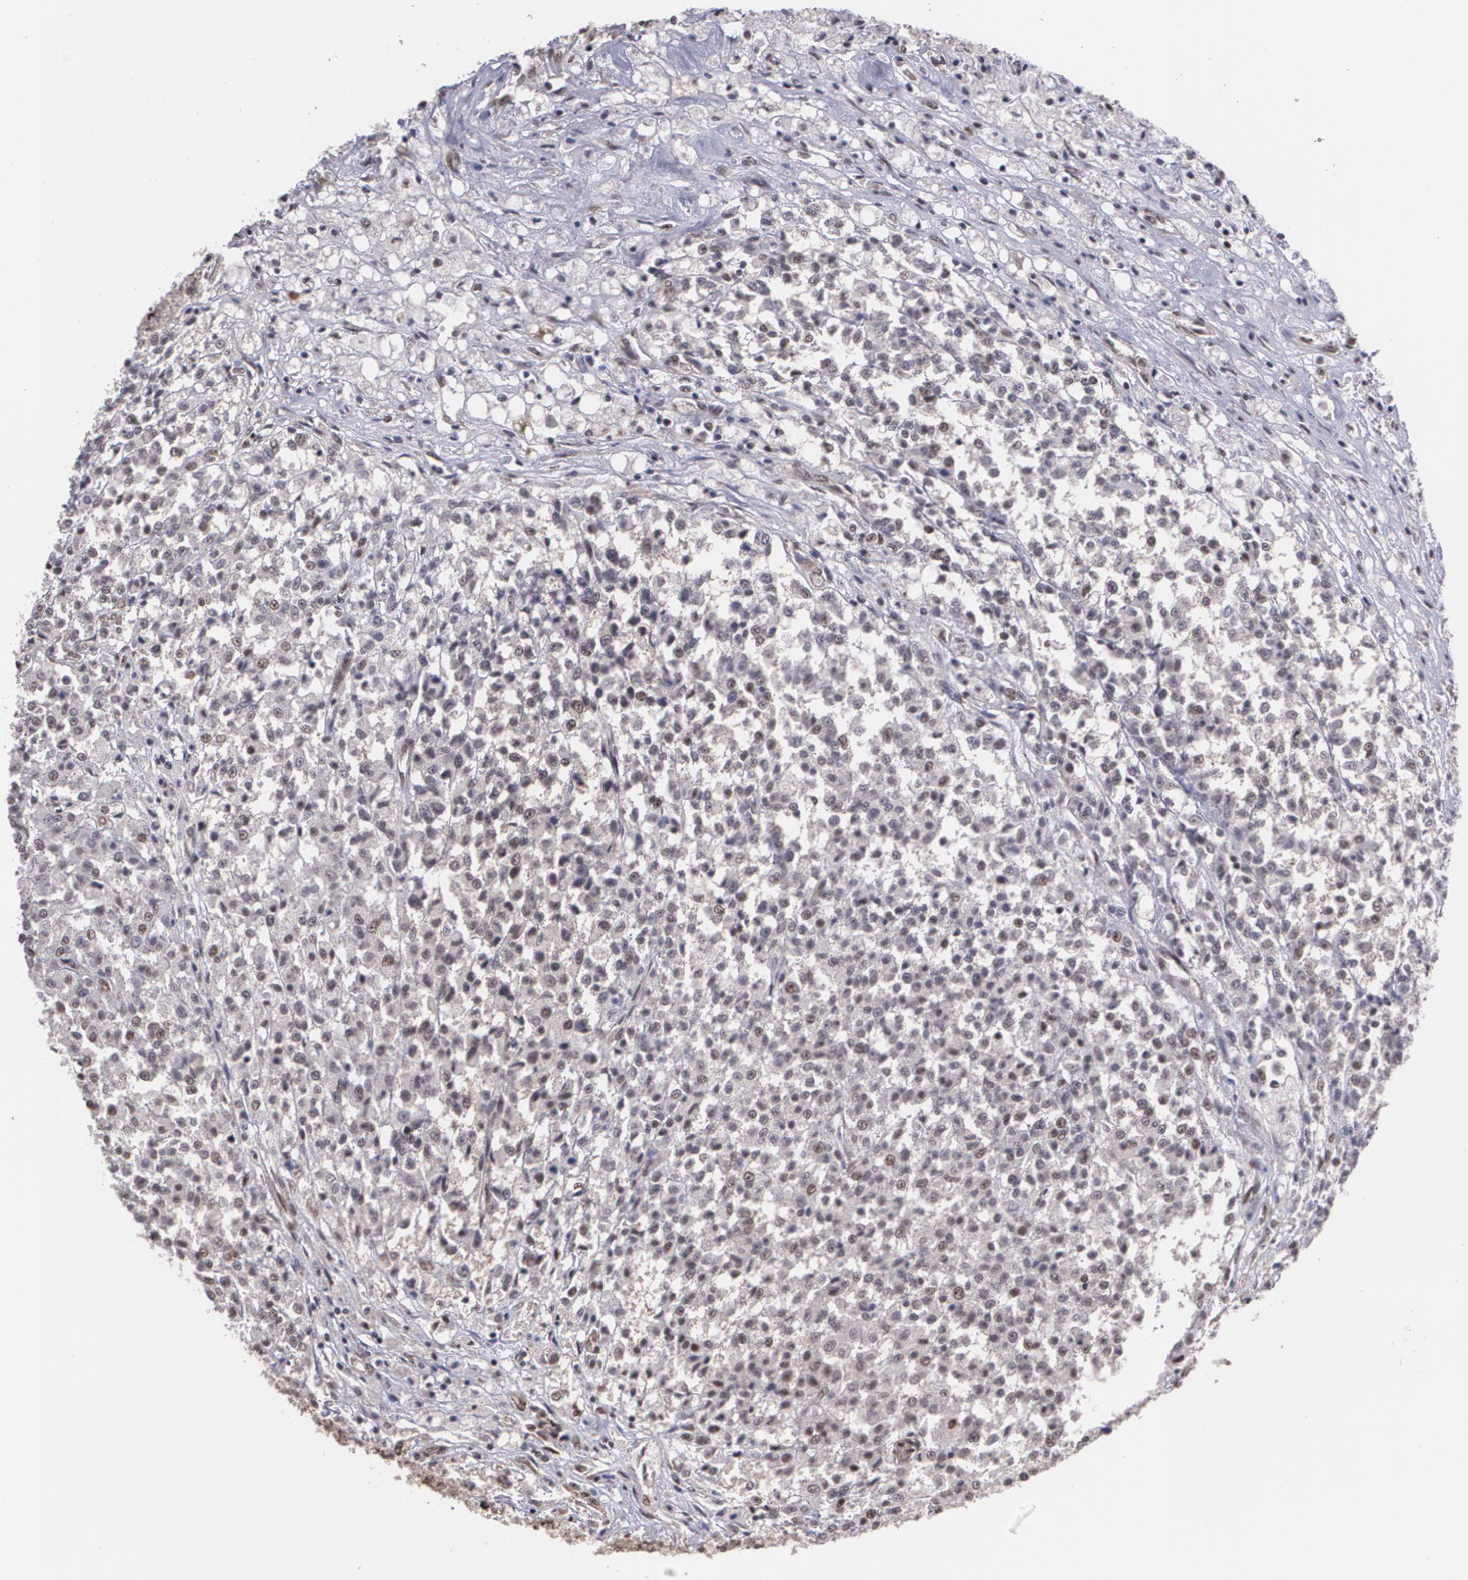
{"staining": {"intensity": "weak", "quantity": ">75%", "location": "cytoplasmic/membranous,nuclear"}, "tissue": "testis cancer", "cell_type": "Tumor cells", "image_type": "cancer", "snomed": [{"axis": "morphology", "description": "Seminoma, NOS"}, {"axis": "topography", "description": "Testis"}], "caption": "Tumor cells reveal weak cytoplasmic/membranous and nuclear expression in approximately >75% of cells in testis seminoma.", "gene": "C6orf15", "patient": {"sex": "male", "age": 59}}